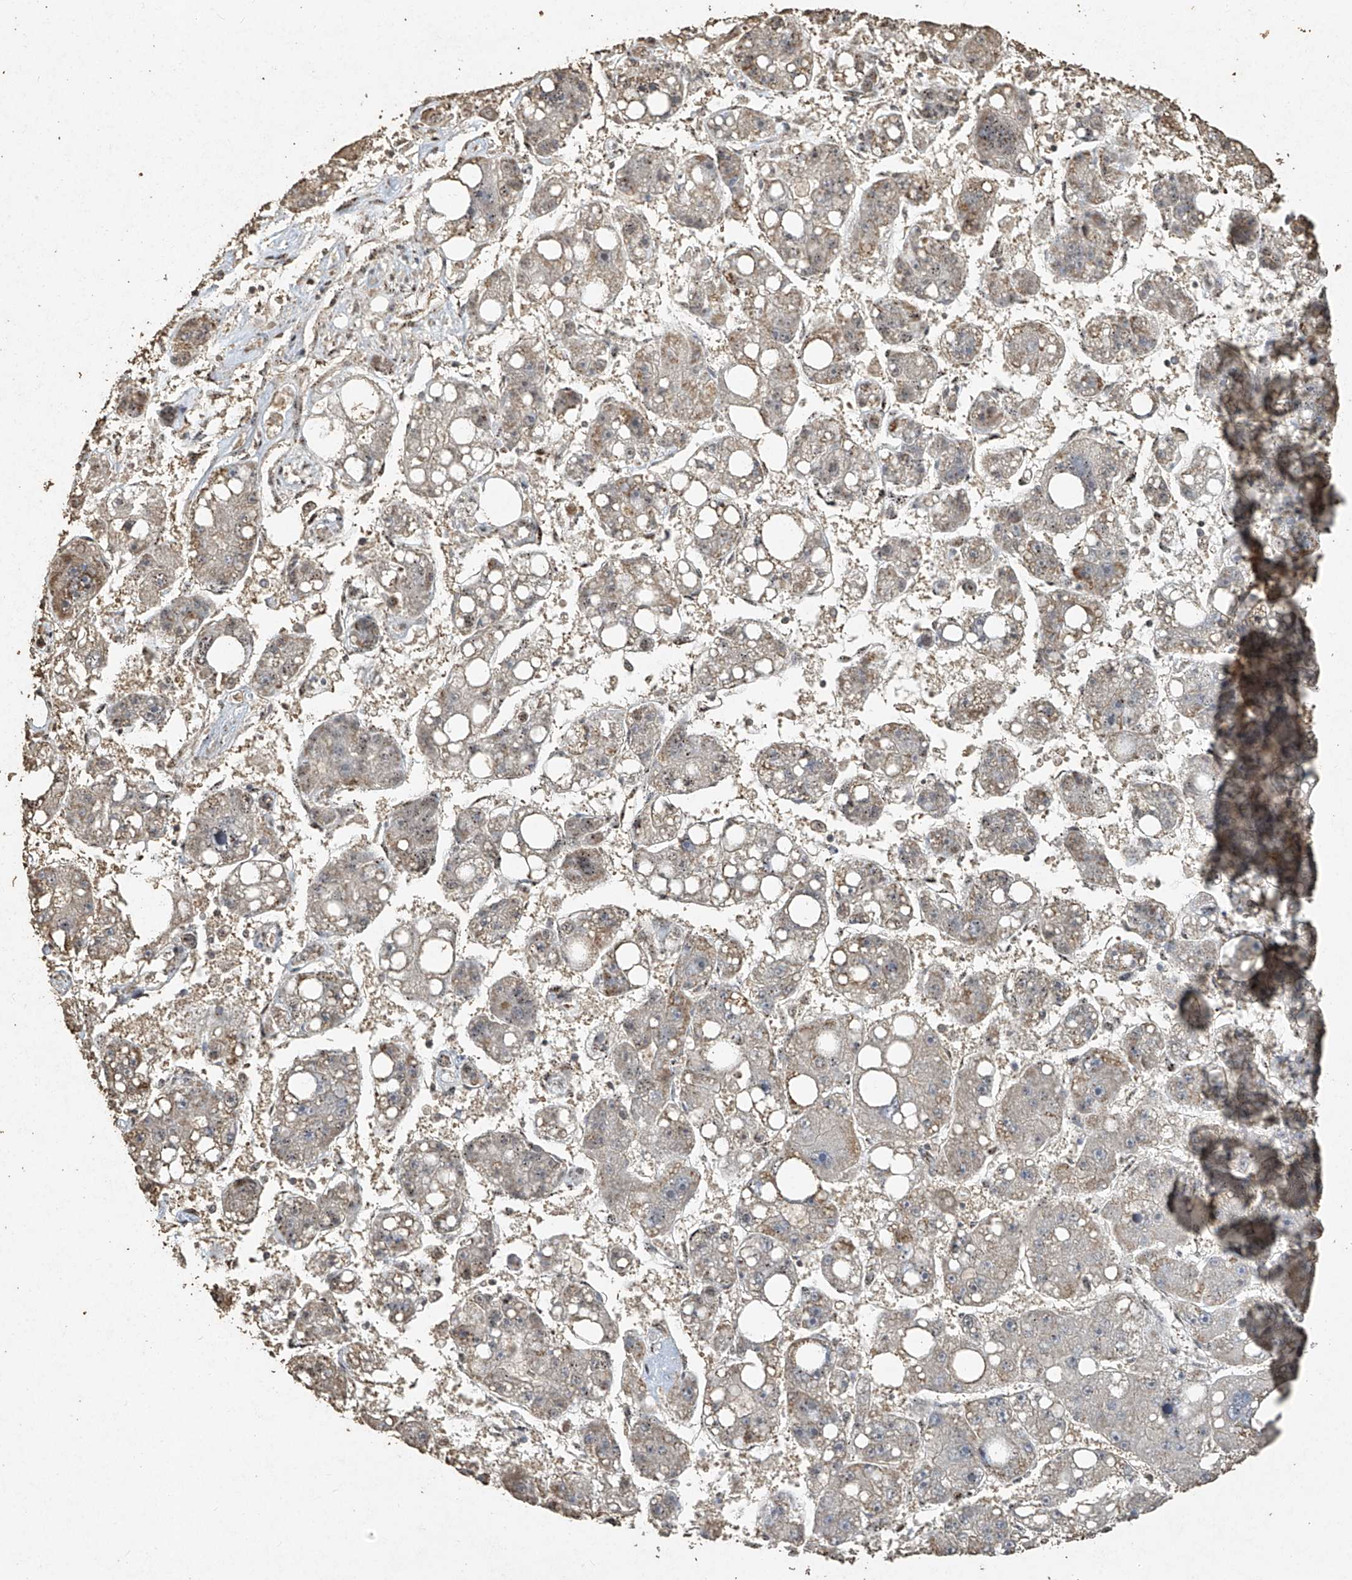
{"staining": {"intensity": "negative", "quantity": "none", "location": "none"}, "tissue": "liver cancer", "cell_type": "Tumor cells", "image_type": "cancer", "snomed": [{"axis": "morphology", "description": "Carcinoma, Hepatocellular, NOS"}, {"axis": "topography", "description": "Liver"}], "caption": "A high-resolution image shows IHC staining of liver cancer (hepatocellular carcinoma), which shows no significant staining in tumor cells.", "gene": "ERBB3", "patient": {"sex": "female", "age": 61}}